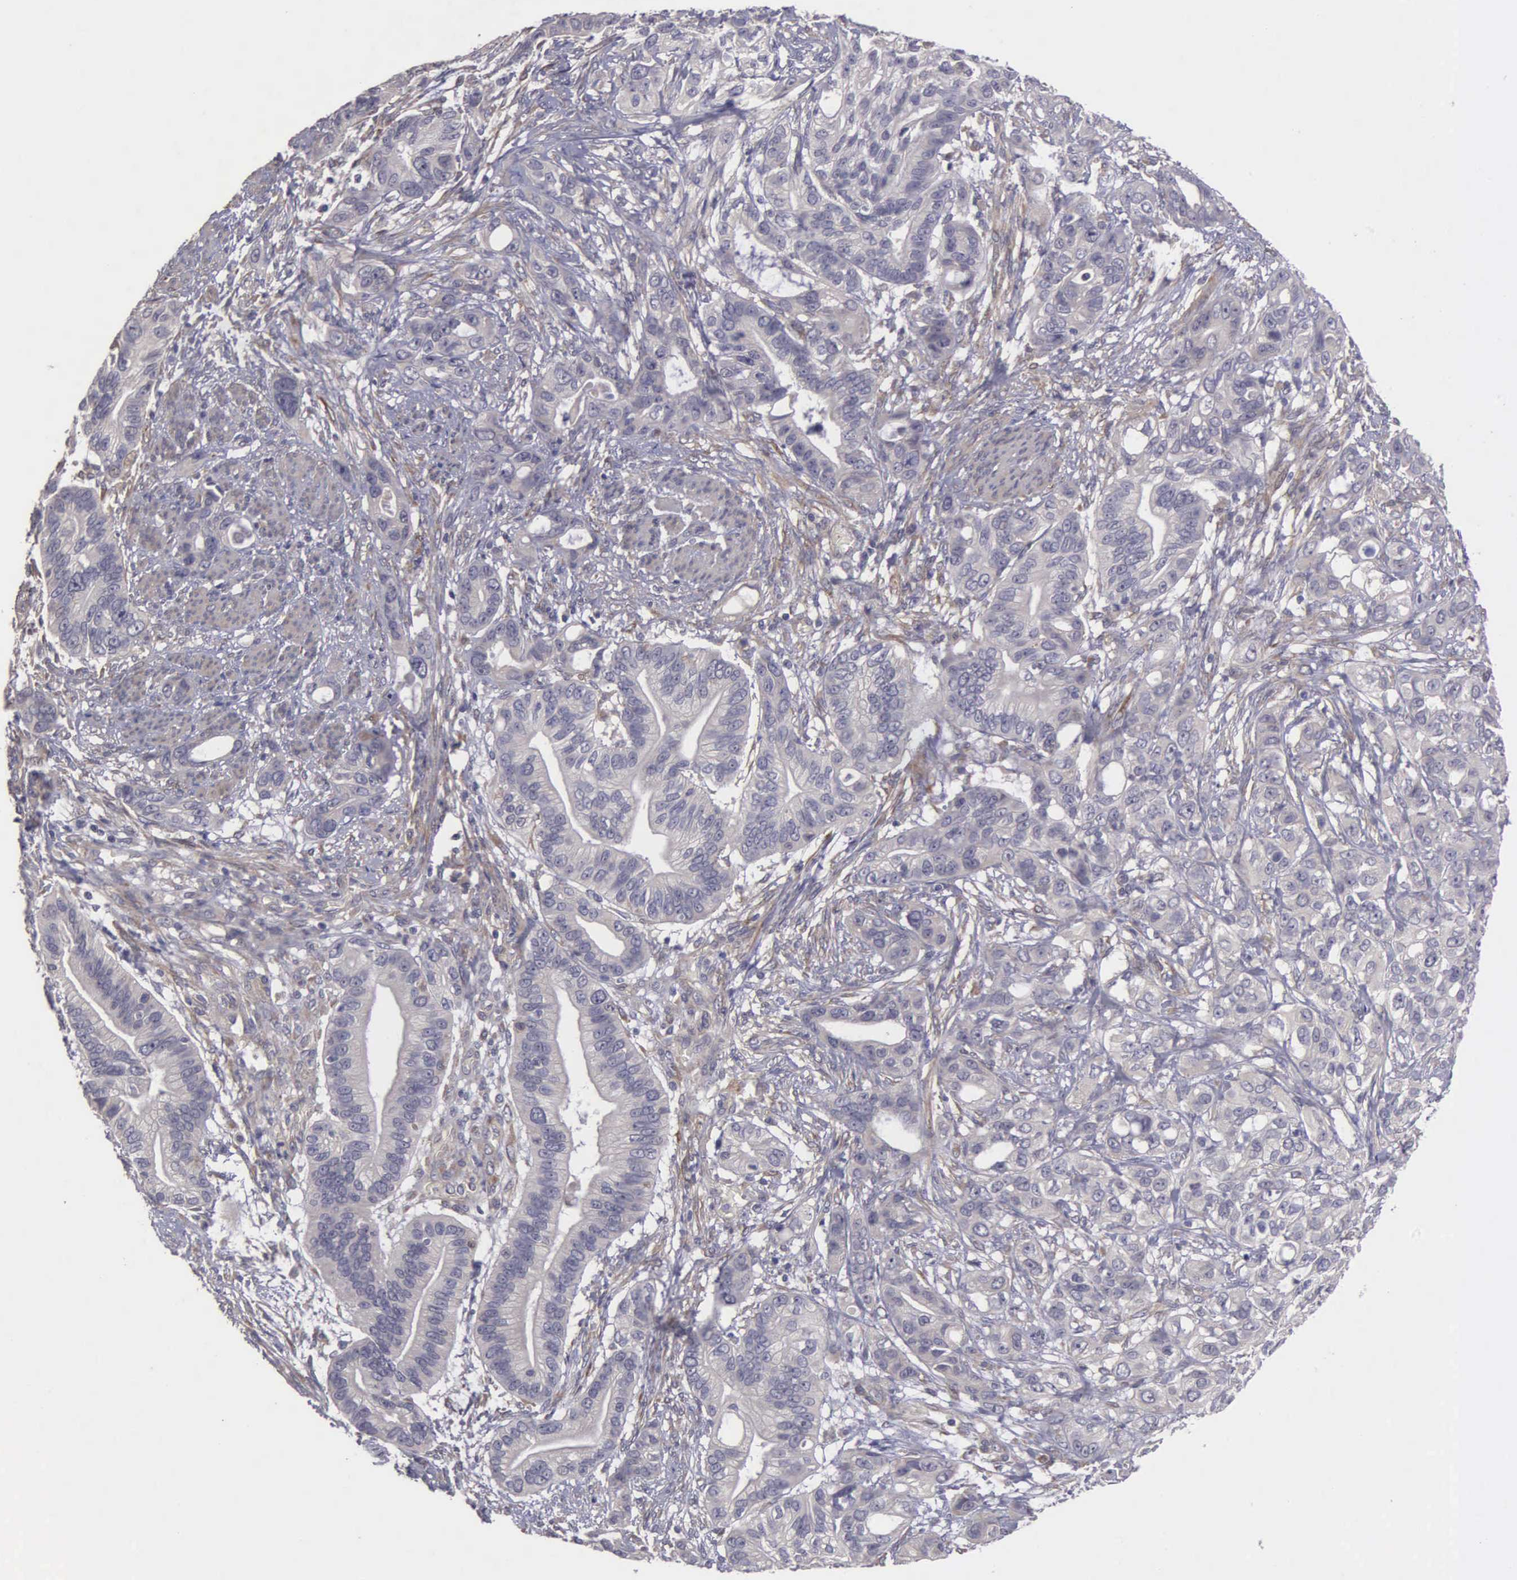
{"staining": {"intensity": "negative", "quantity": "none", "location": "none"}, "tissue": "stomach cancer", "cell_type": "Tumor cells", "image_type": "cancer", "snomed": [{"axis": "morphology", "description": "Adenocarcinoma, NOS"}, {"axis": "topography", "description": "Stomach, upper"}], "caption": "DAB immunohistochemical staining of stomach cancer displays no significant expression in tumor cells. (Immunohistochemistry (ihc), brightfield microscopy, high magnification).", "gene": "RTL10", "patient": {"sex": "male", "age": 47}}